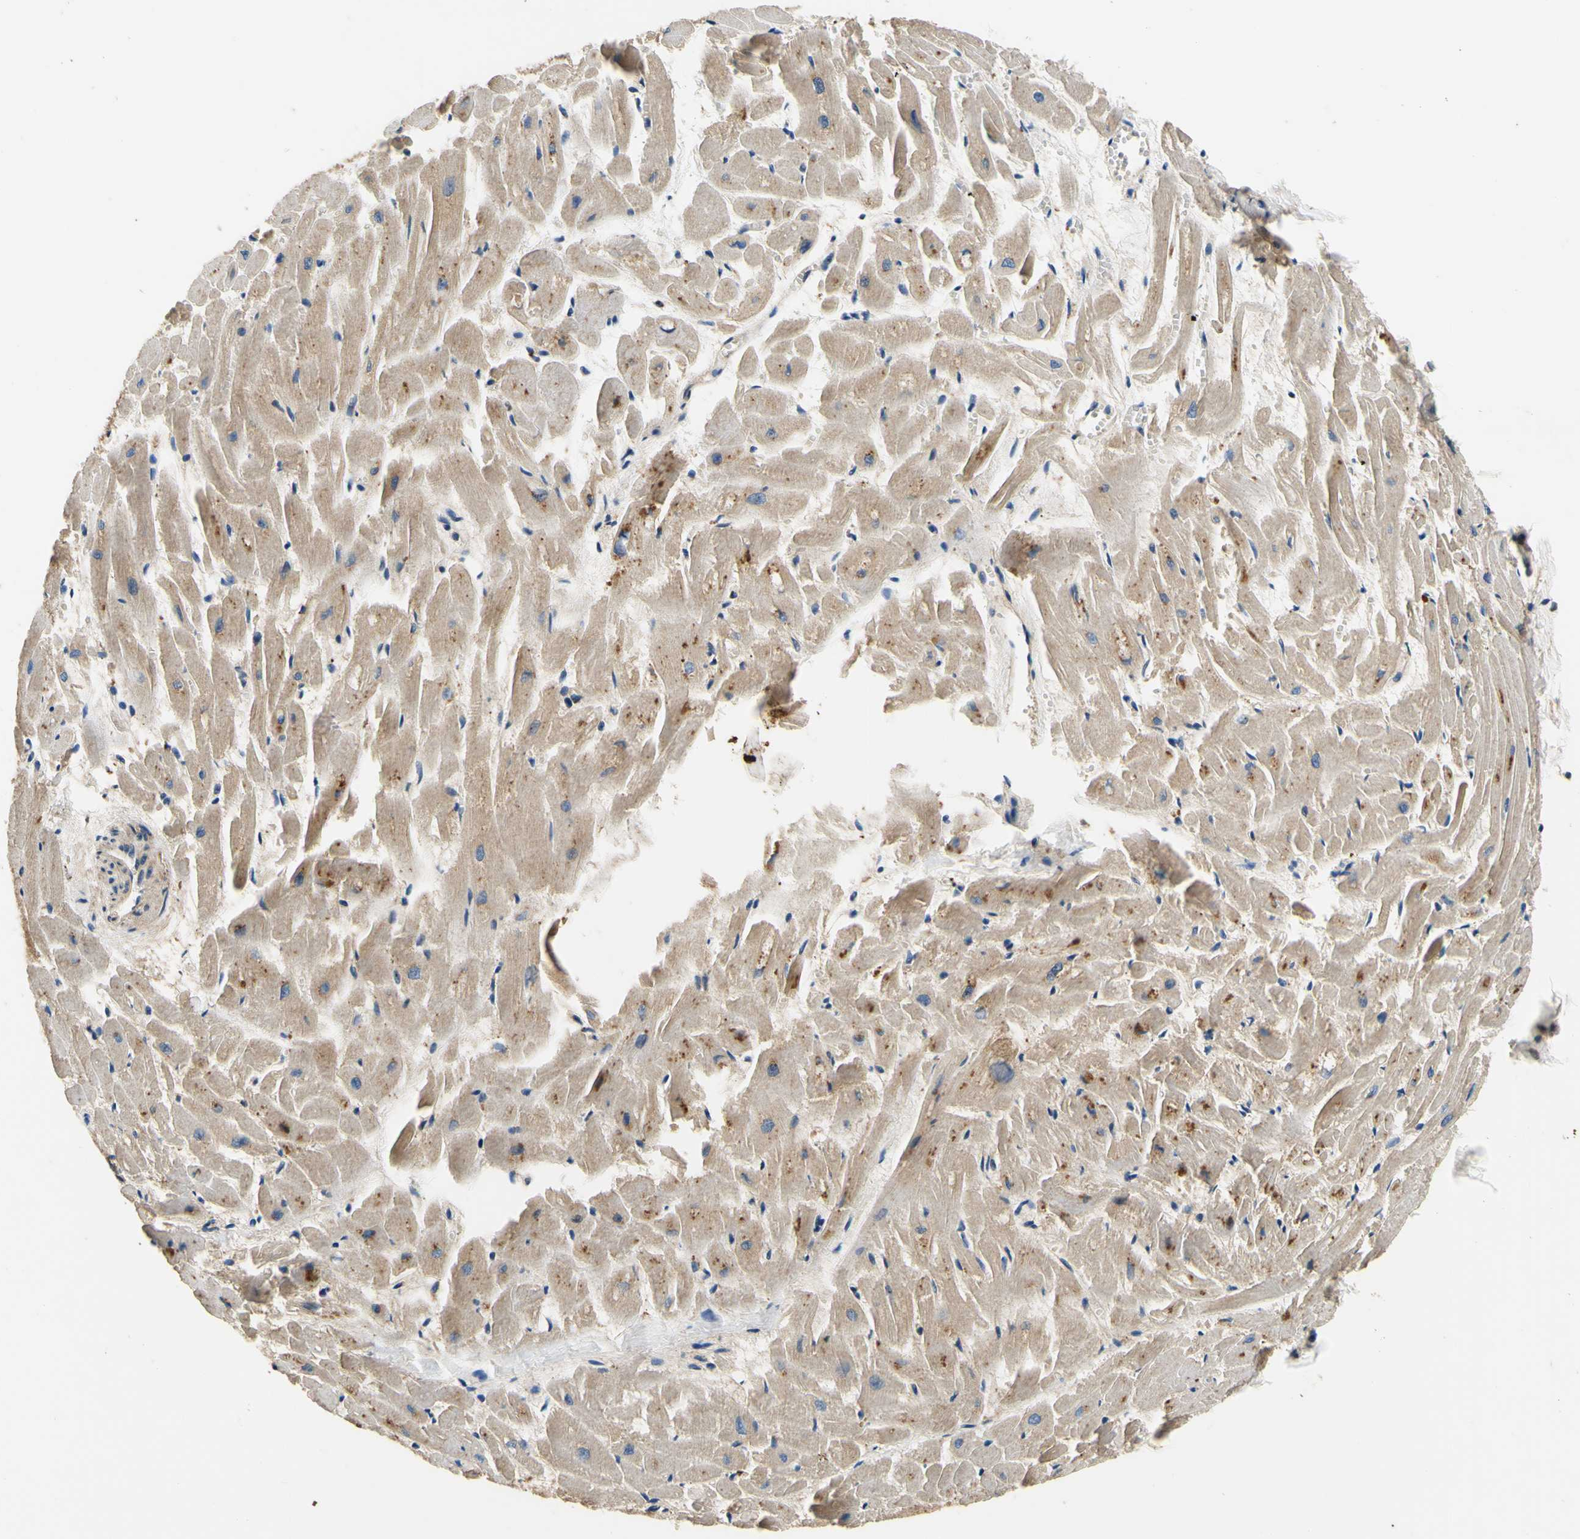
{"staining": {"intensity": "weak", "quantity": "25%-75%", "location": "cytoplasmic/membranous"}, "tissue": "heart muscle", "cell_type": "Cardiomyocytes", "image_type": "normal", "snomed": [{"axis": "morphology", "description": "Normal tissue, NOS"}, {"axis": "topography", "description": "Heart"}], "caption": "Weak cytoplasmic/membranous protein positivity is appreciated in approximately 25%-75% of cardiomyocytes in heart muscle. The protein is shown in brown color, while the nuclei are stained blue.", "gene": "PLA2G4A", "patient": {"sex": "female", "age": 19}}